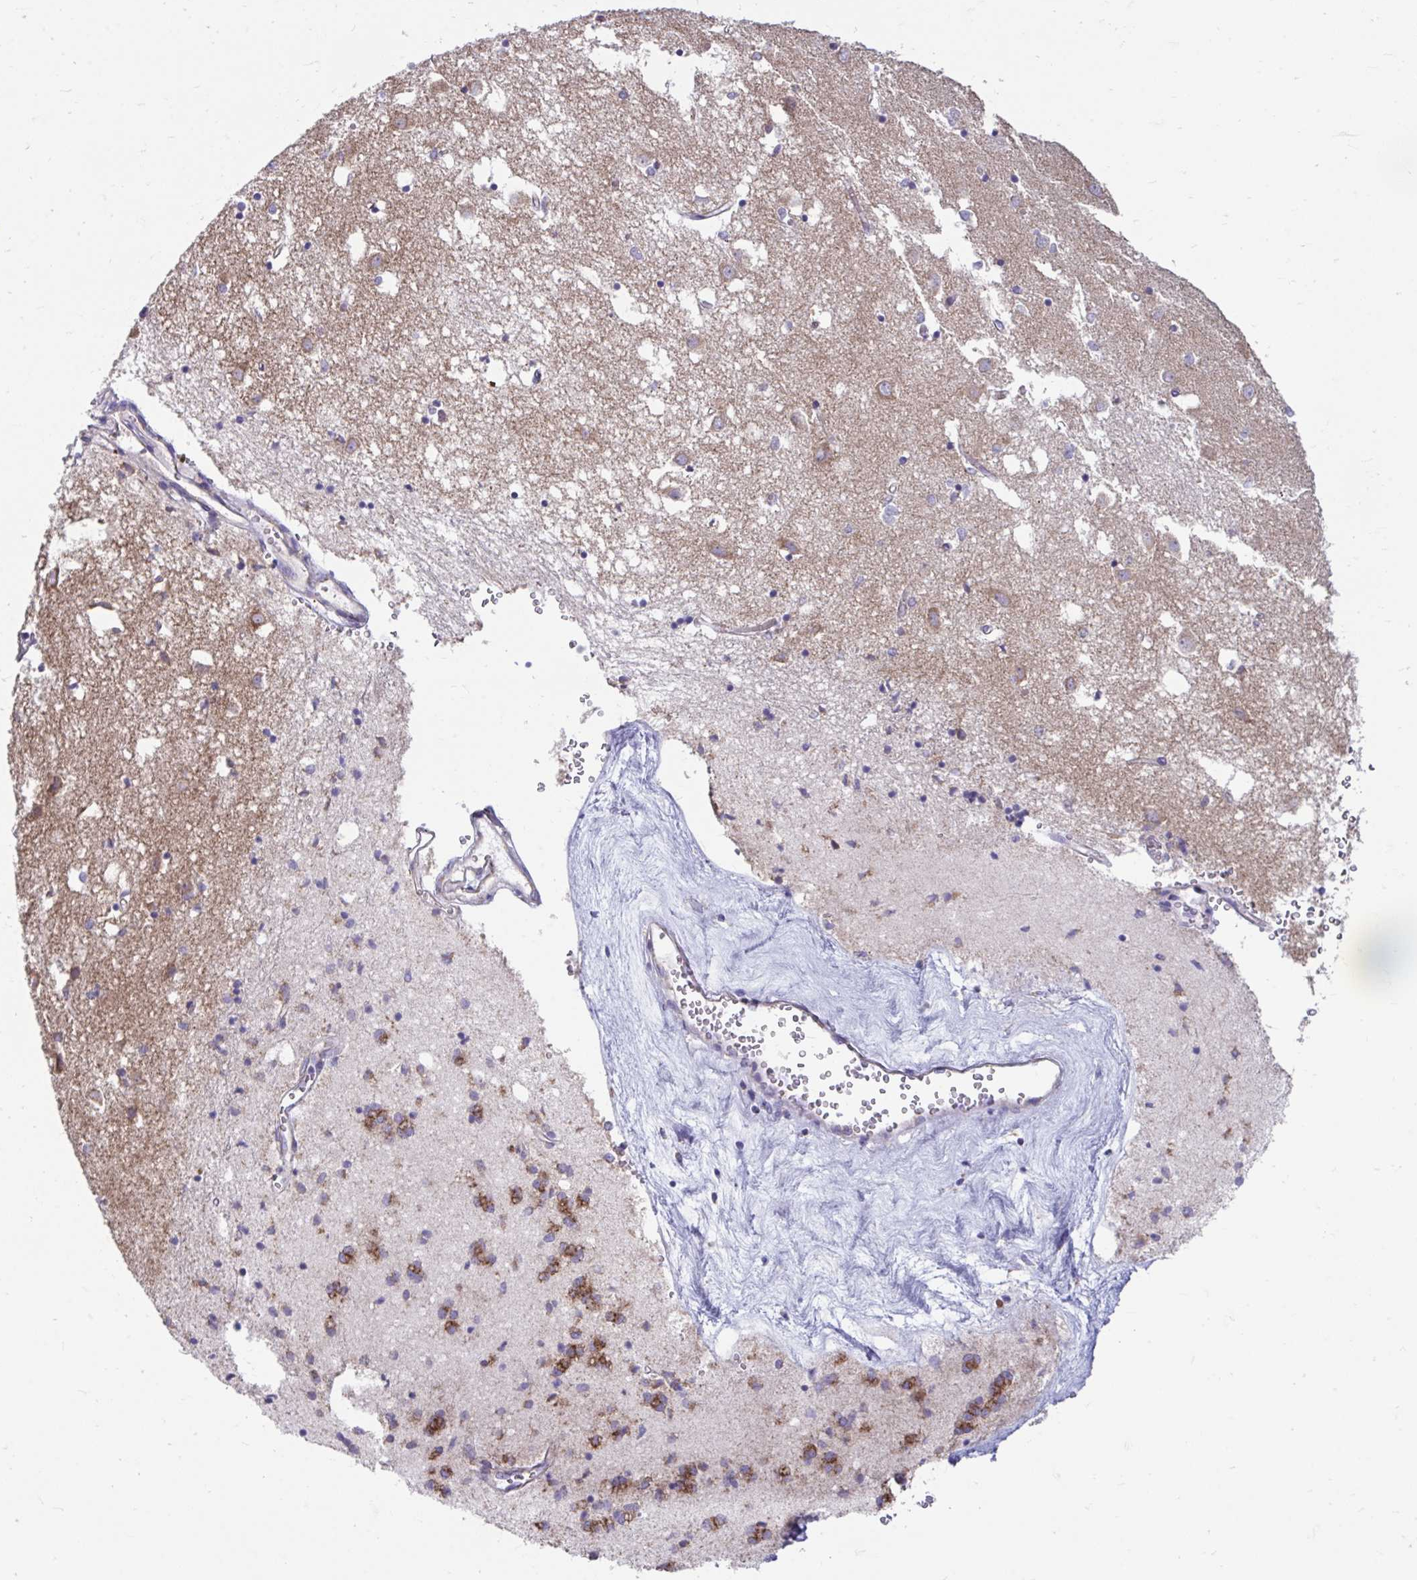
{"staining": {"intensity": "negative", "quantity": "none", "location": "none"}, "tissue": "caudate", "cell_type": "Glial cells", "image_type": "normal", "snomed": [{"axis": "morphology", "description": "Normal tissue, NOS"}, {"axis": "topography", "description": "Lateral ventricle wall"}], "caption": "There is no significant staining in glial cells of caudate. (IHC, brightfield microscopy, high magnification).", "gene": "LINGO4", "patient": {"sex": "male", "age": 70}}